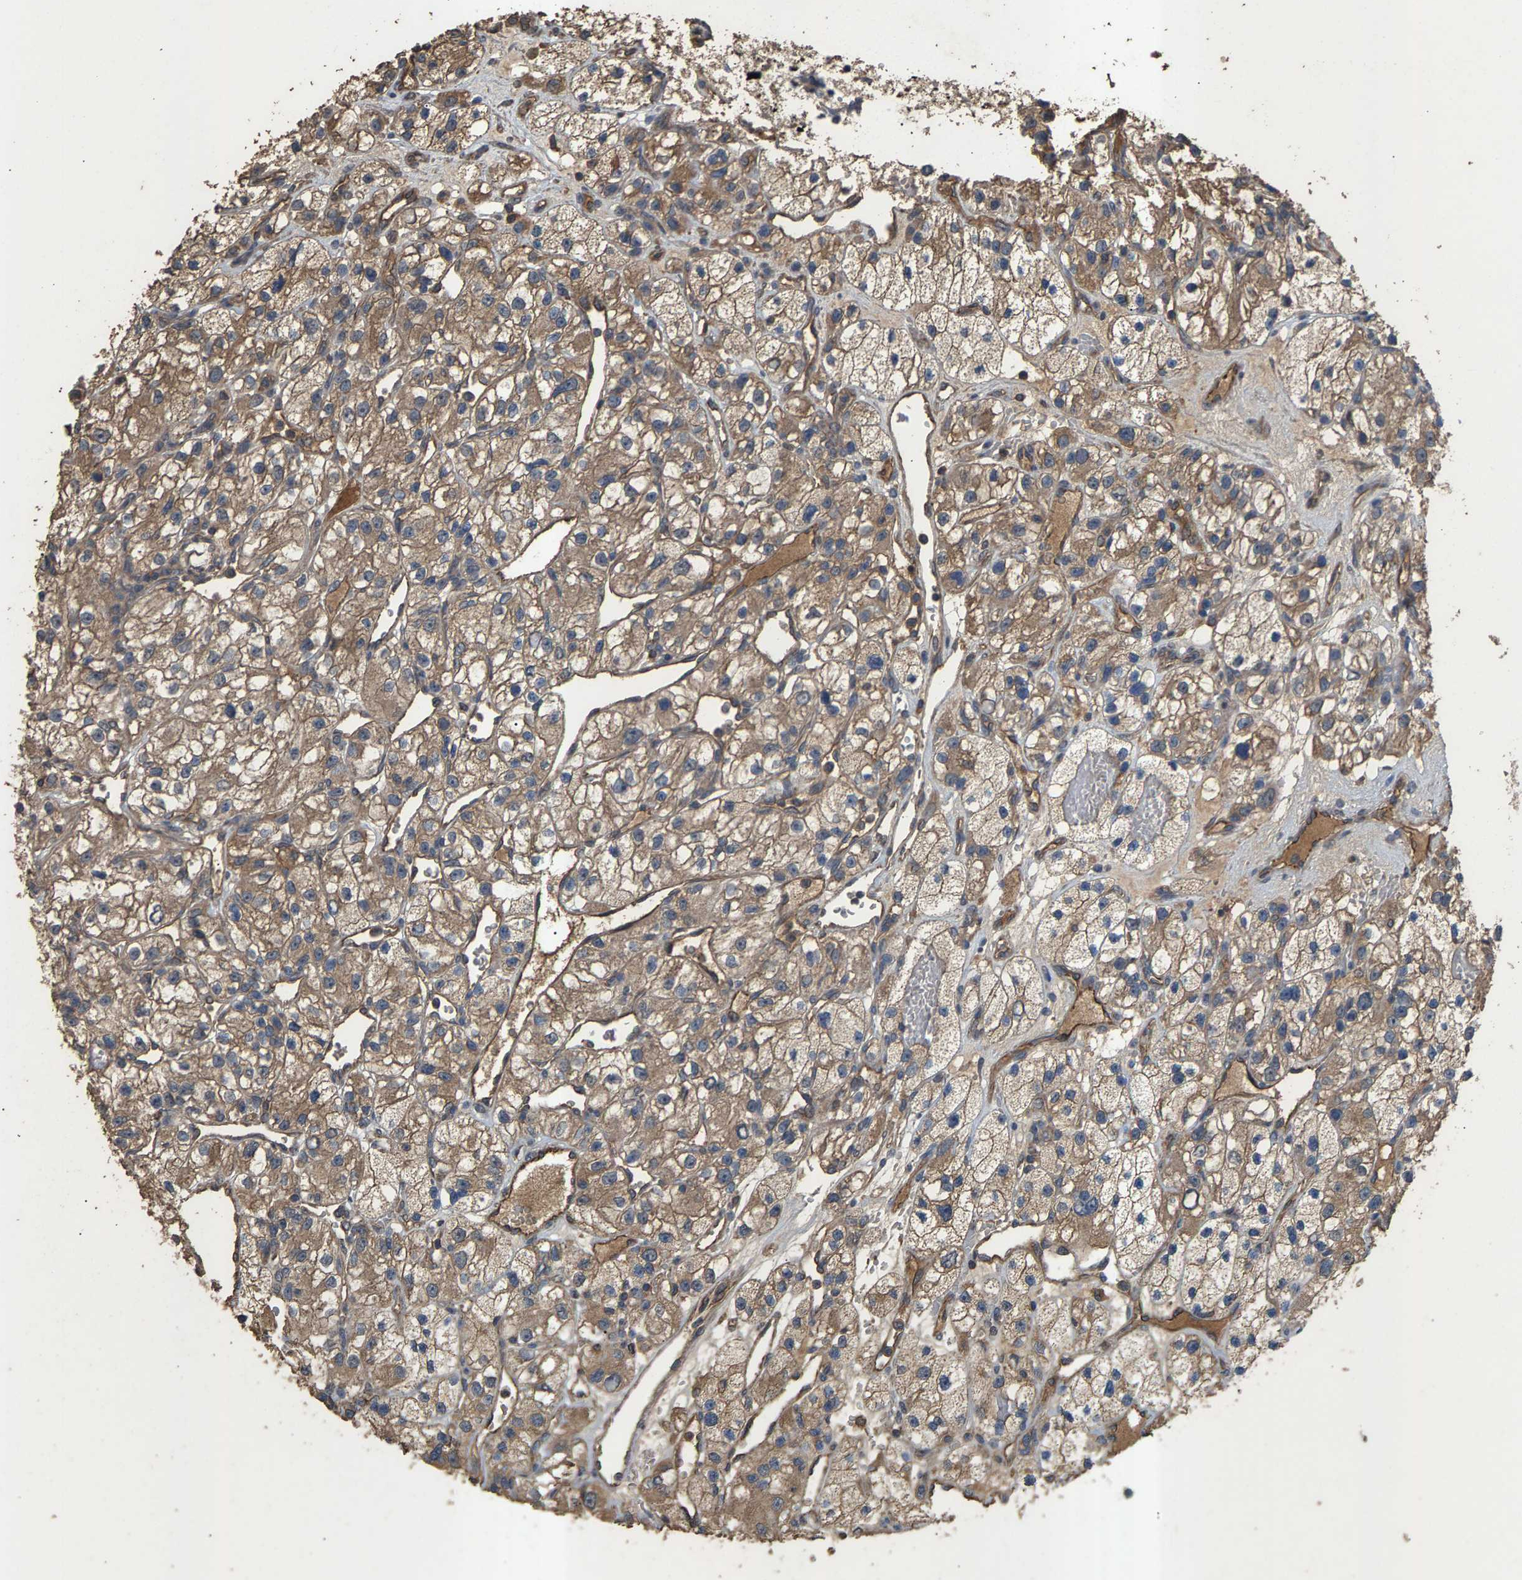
{"staining": {"intensity": "moderate", "quantity": ">75%", "location": "cytoplasmic/membranous"}, "tissue": "renal cancer", "cell_type": "Tumor cells", "image_type": "cancer", "snomed": [{"axis": "morphology", "description": "Adenocarcinoma, NOS"}, {"axis": "topography", "description": "Kidney"}], "caption": "Human renal adenocarcinoma stained for a protein (brown) demonstrates moderate cytoplasmic/membranous positive staining in about >75% of tumor cells.", "gene": "HTRA3", "patient": {"sex": "female", "age": 57}}